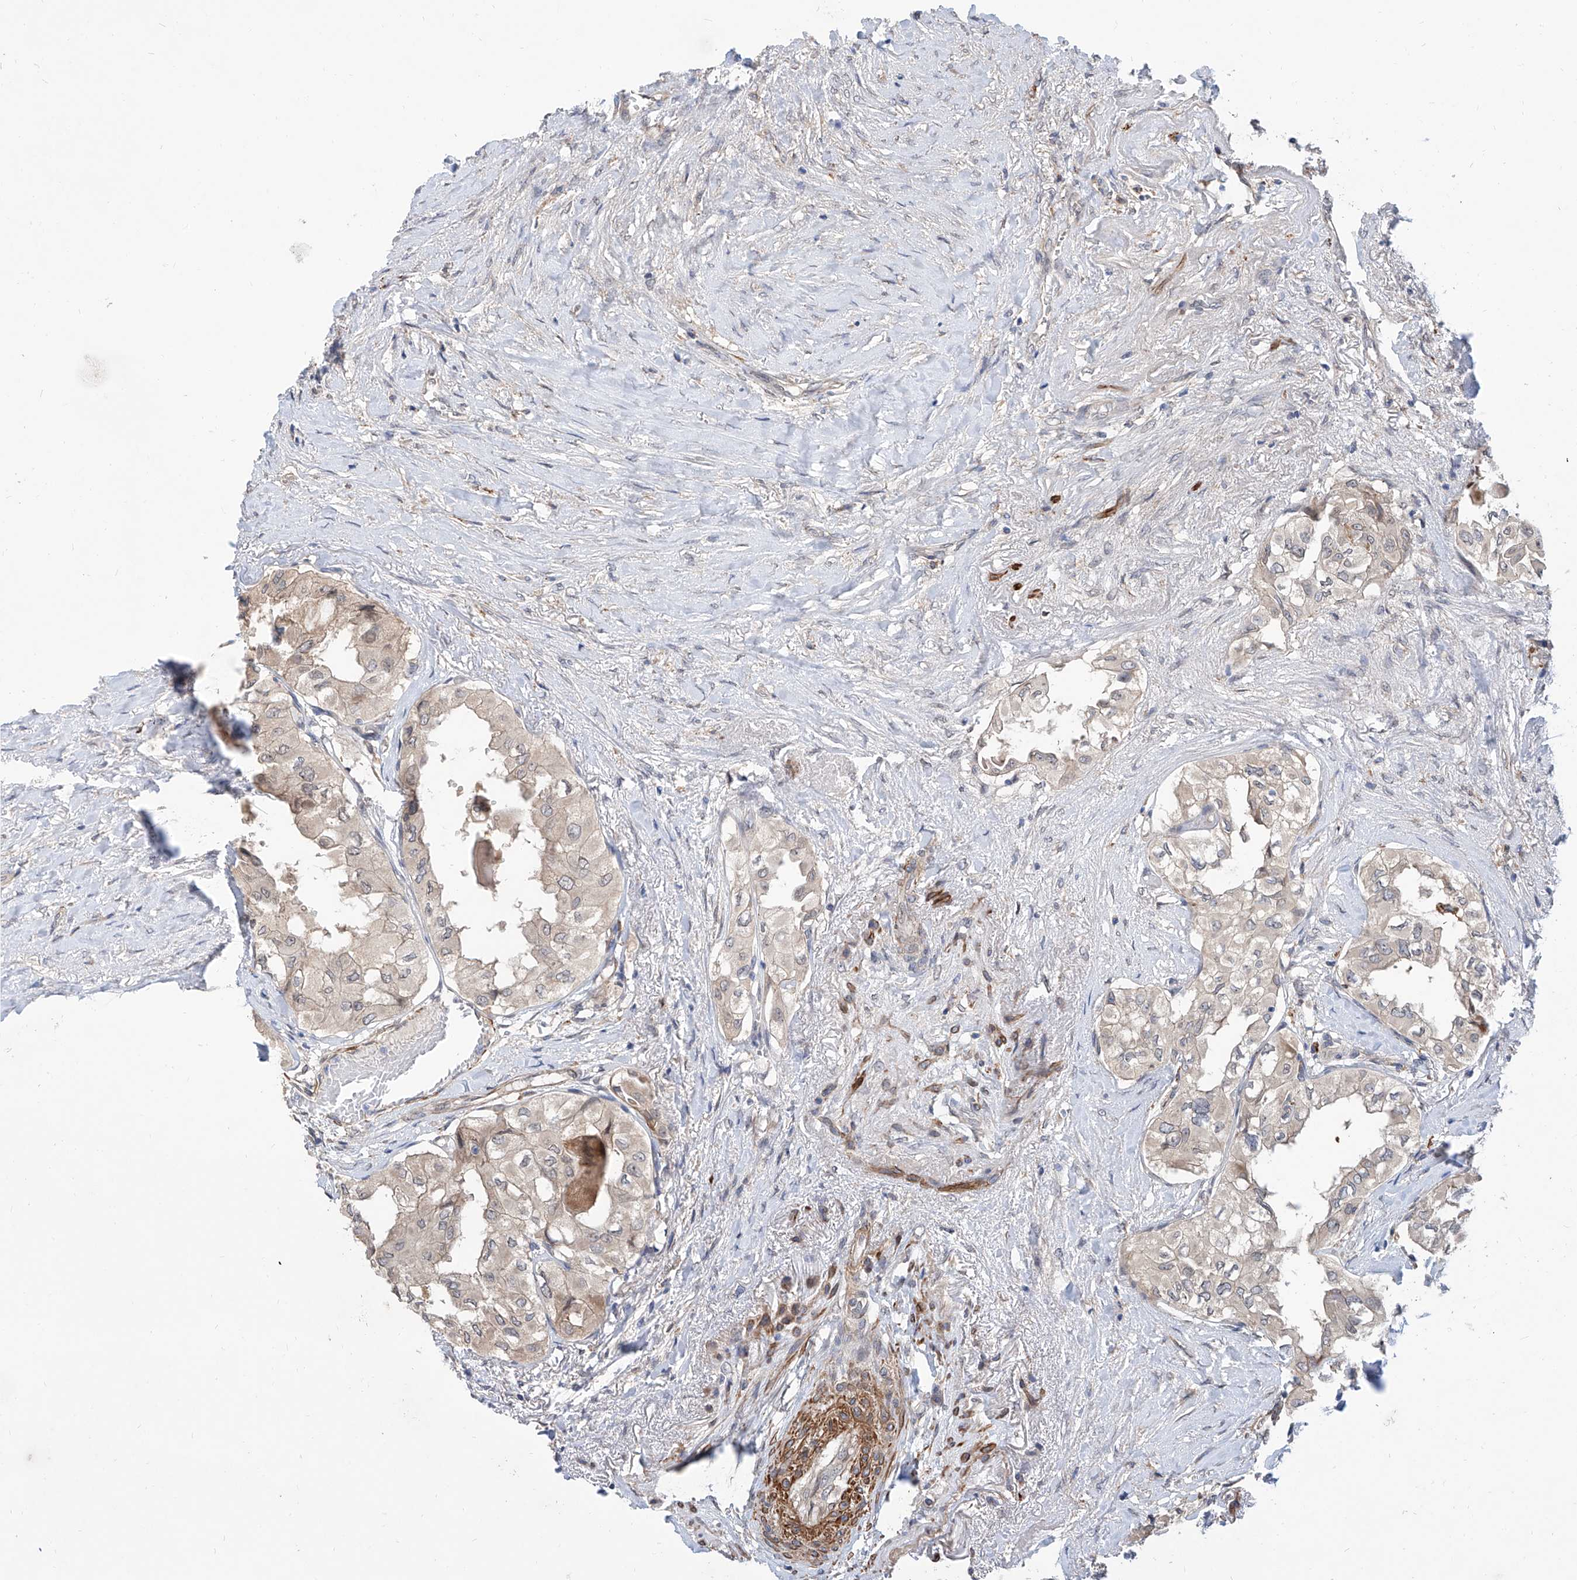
{"staining": {"intensity": "negative", "quantity": "none", "location": "none"}, "tissue": "thyroid cancer", "cell_type": "Tumor cells", "image_type": "cancer", "snomed": [{"axis": "morphology", "description": "Papillary adenocarcinoma, NOS"}, {"axis": "topography", "description": "Thyroid gland"}], "caption": "Thyroid papillary adenocarcinoma was stained to show a protein in brown. There is no significant positivity in tumor cells.", "gene": "MAGEE2", "patient": {"sex": "female", "age": 59}}